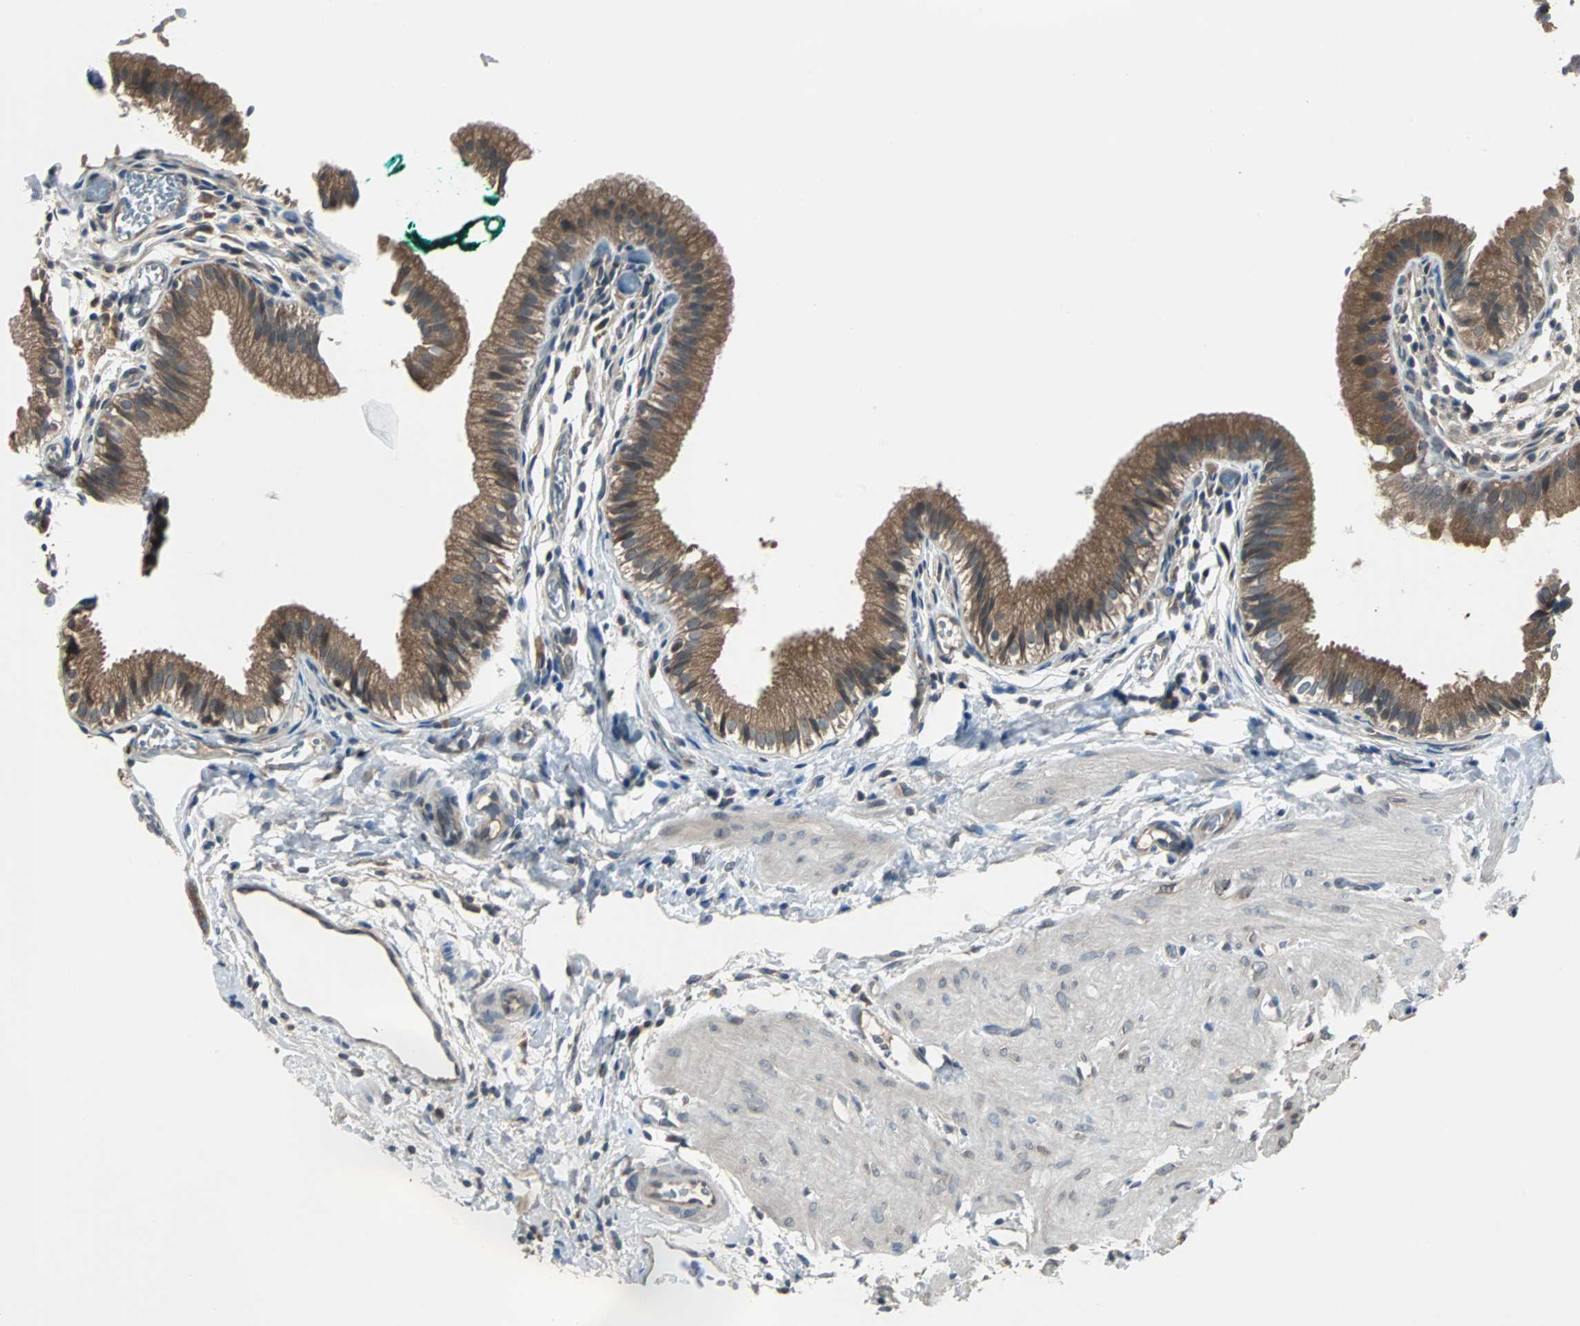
{"staining": {"intensity": "strong", "quantity": ">75%", "location": "cytoplasmic/membranous"}, "tissue": "gallbladder", "cell_type": "Glandular cells", "image_type": "normal", "snomed": [{"axis": "morphology", "description": "Normal tissue, NOS"}, {"axis": "topography", "description": "Gallbladder"}], "caption": "This is a histology image of immunohistochemistry (IHC) staining of normal gallbladder, which shows strong staining in the cytoplasmic/membranous of glandular cells.", "gene": "ARF1", "patient": {"sex": "female", "age": 26}}